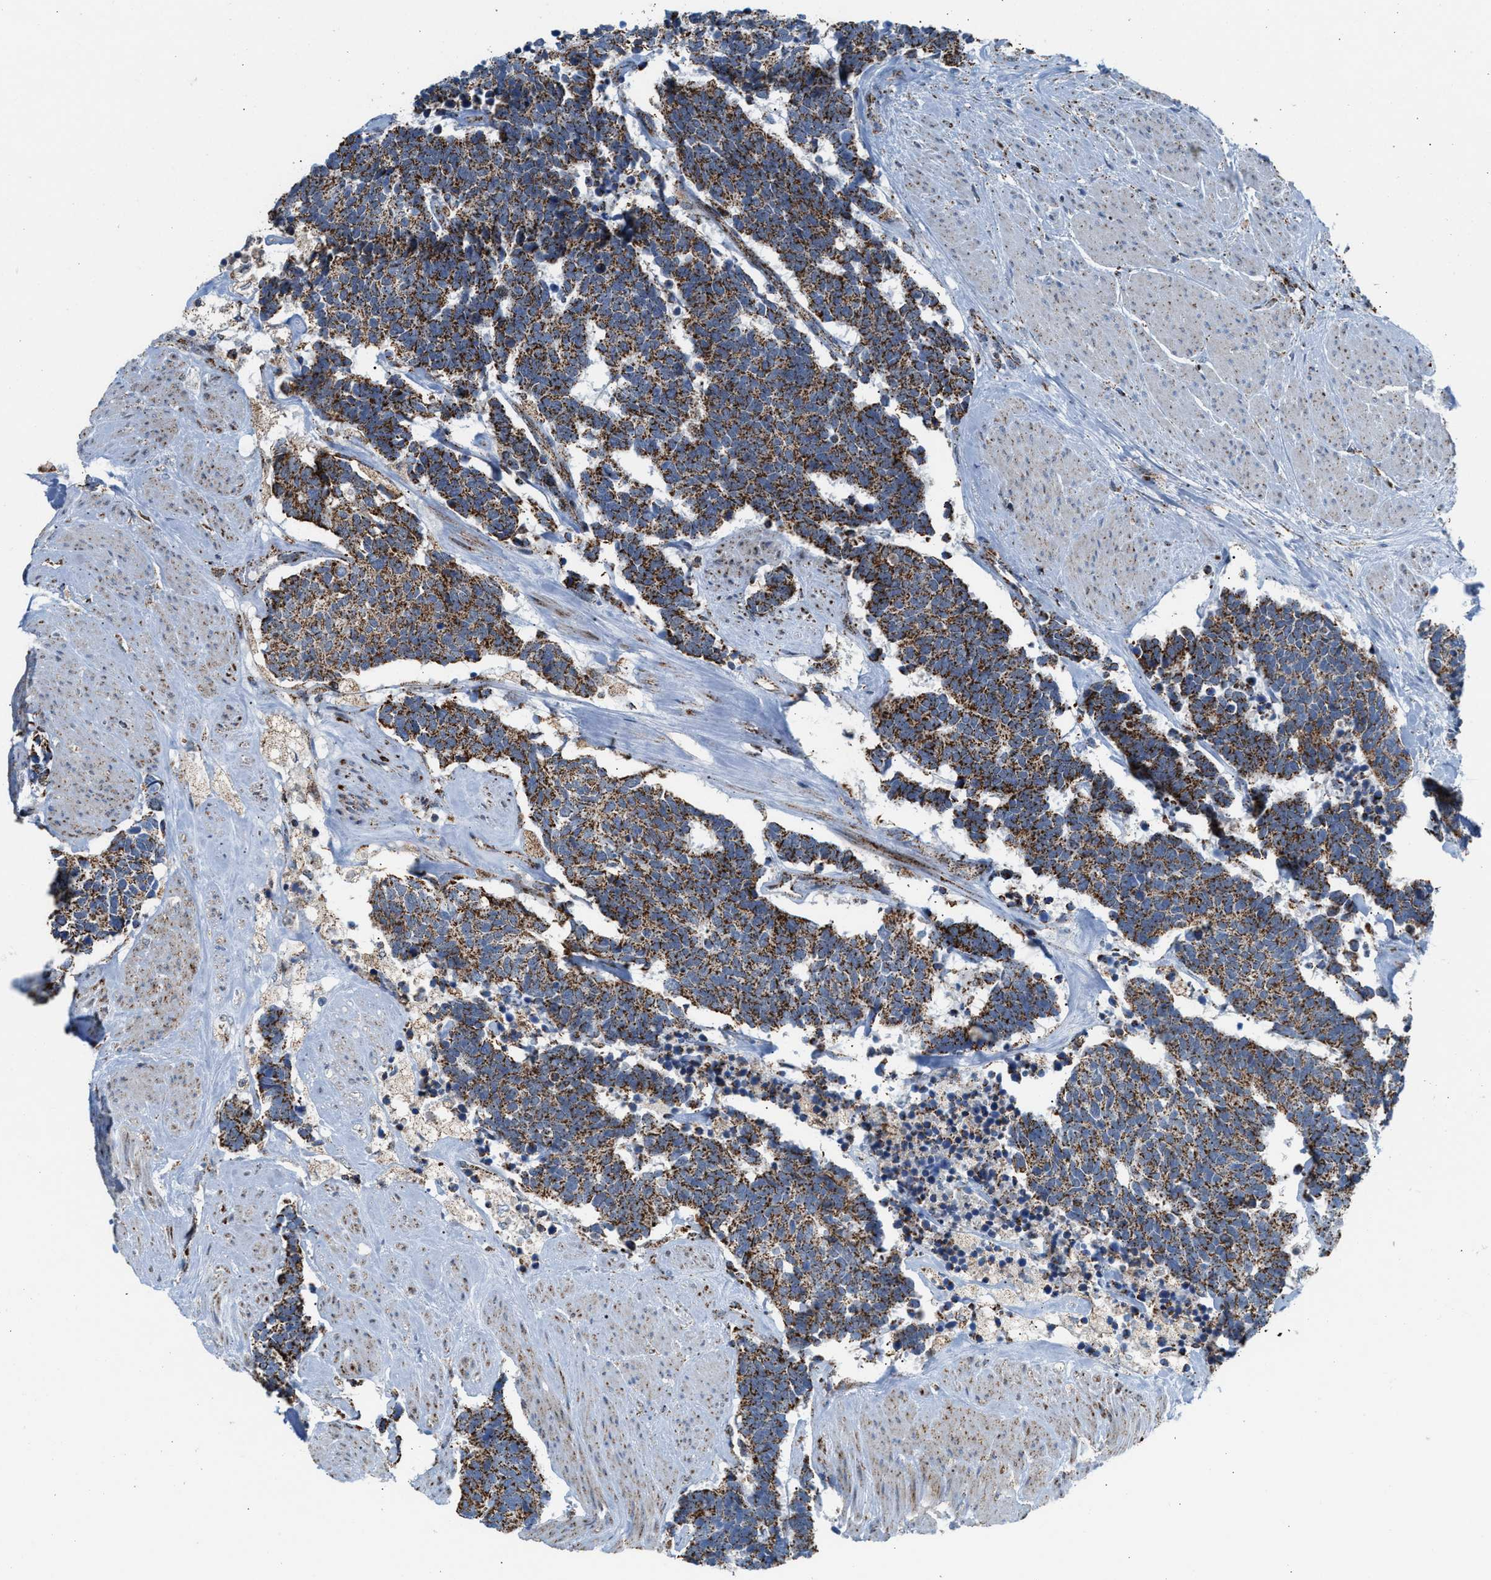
{"staining": {"intensity": "moderate", "quantity": ">75%", "location": "cytoplasmic/membranous"}, "tissue": "carcinoid", "cell_type": "Tumor cells", "image_type": "cancer", "snomed": [{"axis": "morphology", "description": "Carcinoma, NOS"}, {"axis": "morphology", "description": "Carcinoid, malignant, NOS"}, {"axis": "topography", "description": "Urinary bladder"}], "caption": "Immunohistochemical staining of carcinoid shows moderate cytoplasmic/membranous protein staining in about >75% of tumor cells.", "gene": "PMPCA", "patient": {"sex": "male", "age": 57}}